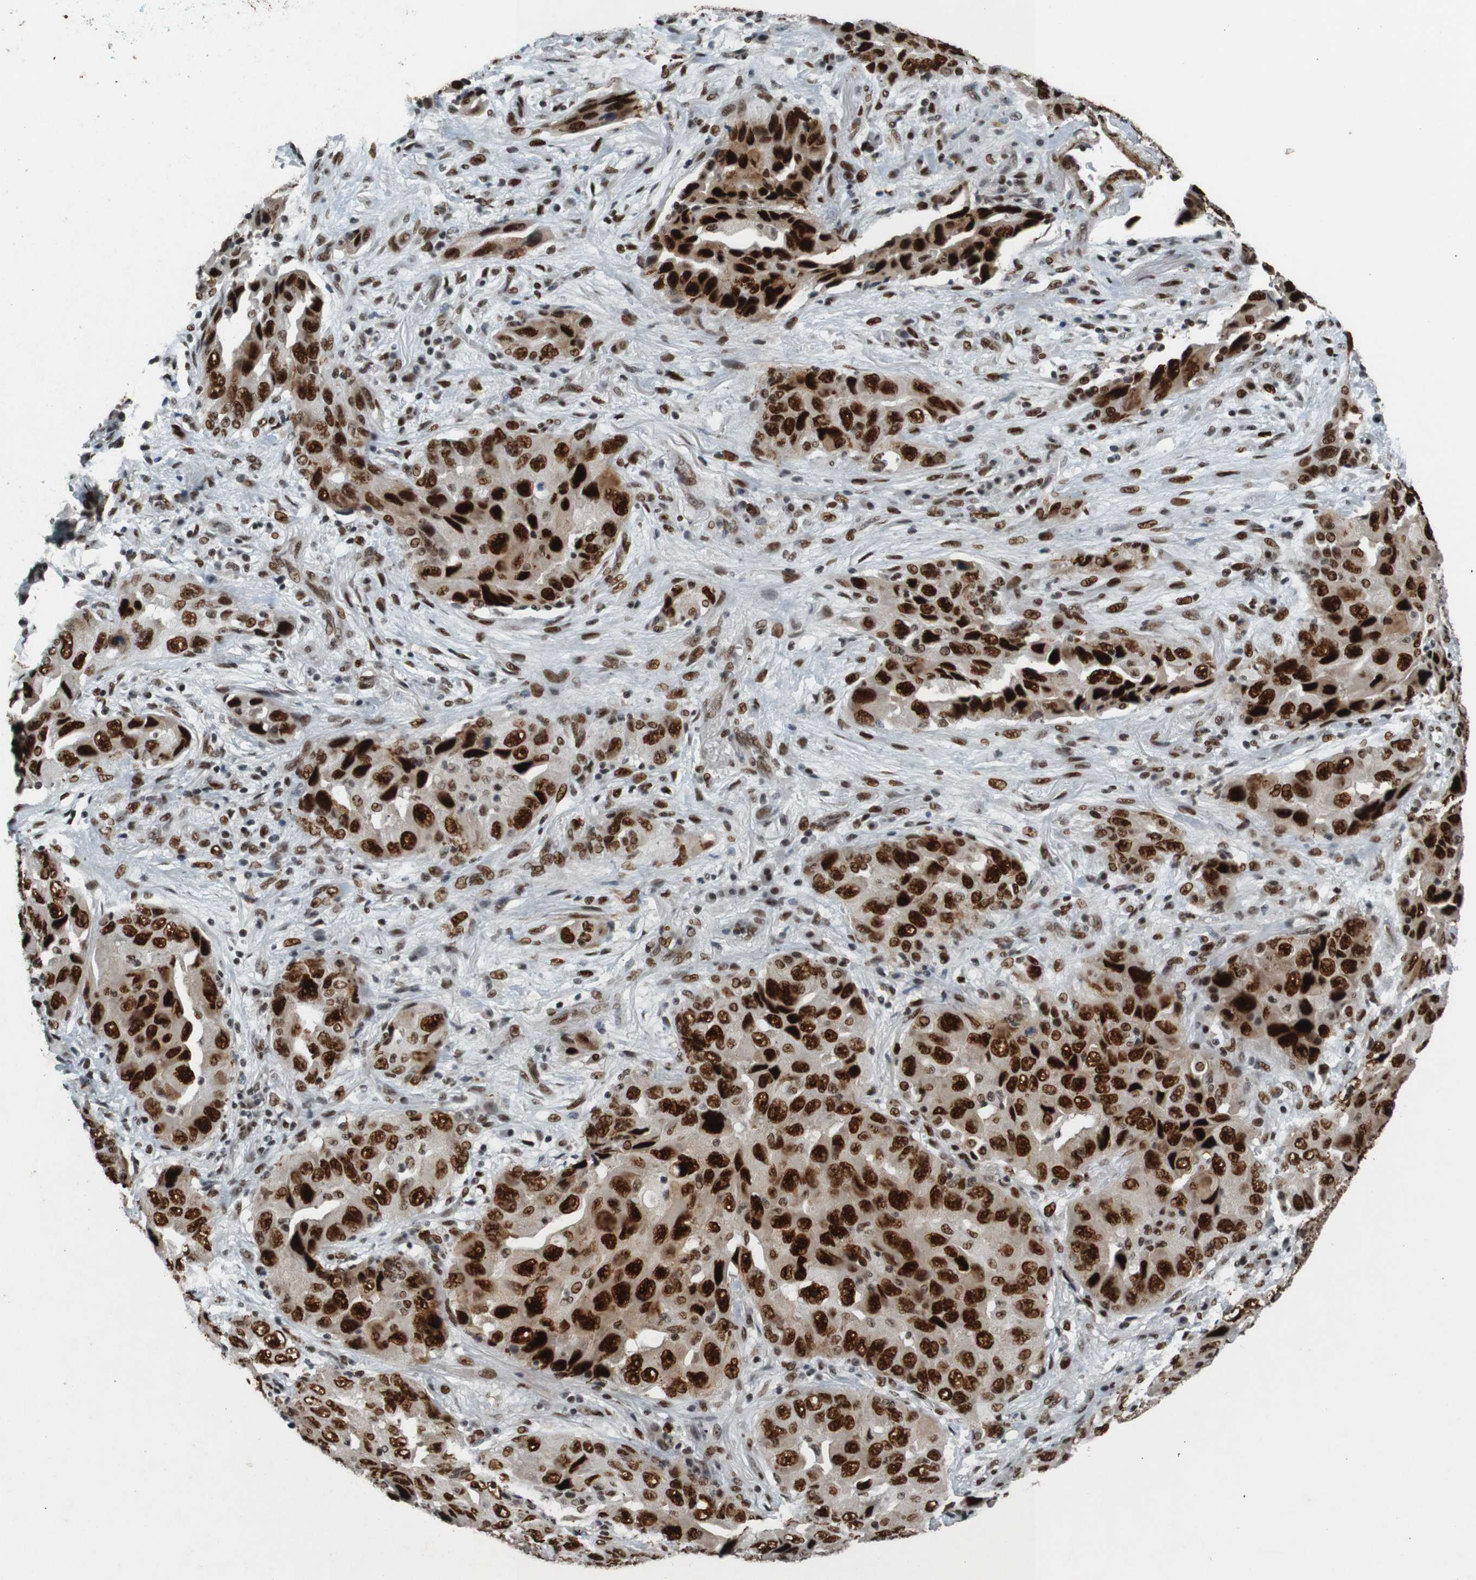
{"staining": {"intensity": "strong", "quantity": ">75%", "location": "nuclear"}, "tissue": "lung cancer", "cell_type": "Tumor cells", "image_type": "cancer", "snomed": [{"axis": "morphology", "description": "Adenocarcinoma, NOS"}, {"axis": "topography", "description": "Lung"}], "caption": "Tumor cells reveal high levels of strong nuclear positivity in approximately >75% of cells in human lung cancer (adenocarcinoma).", "gene": "HEXIM1", "patient": {"sex": "female", "age": 65}}